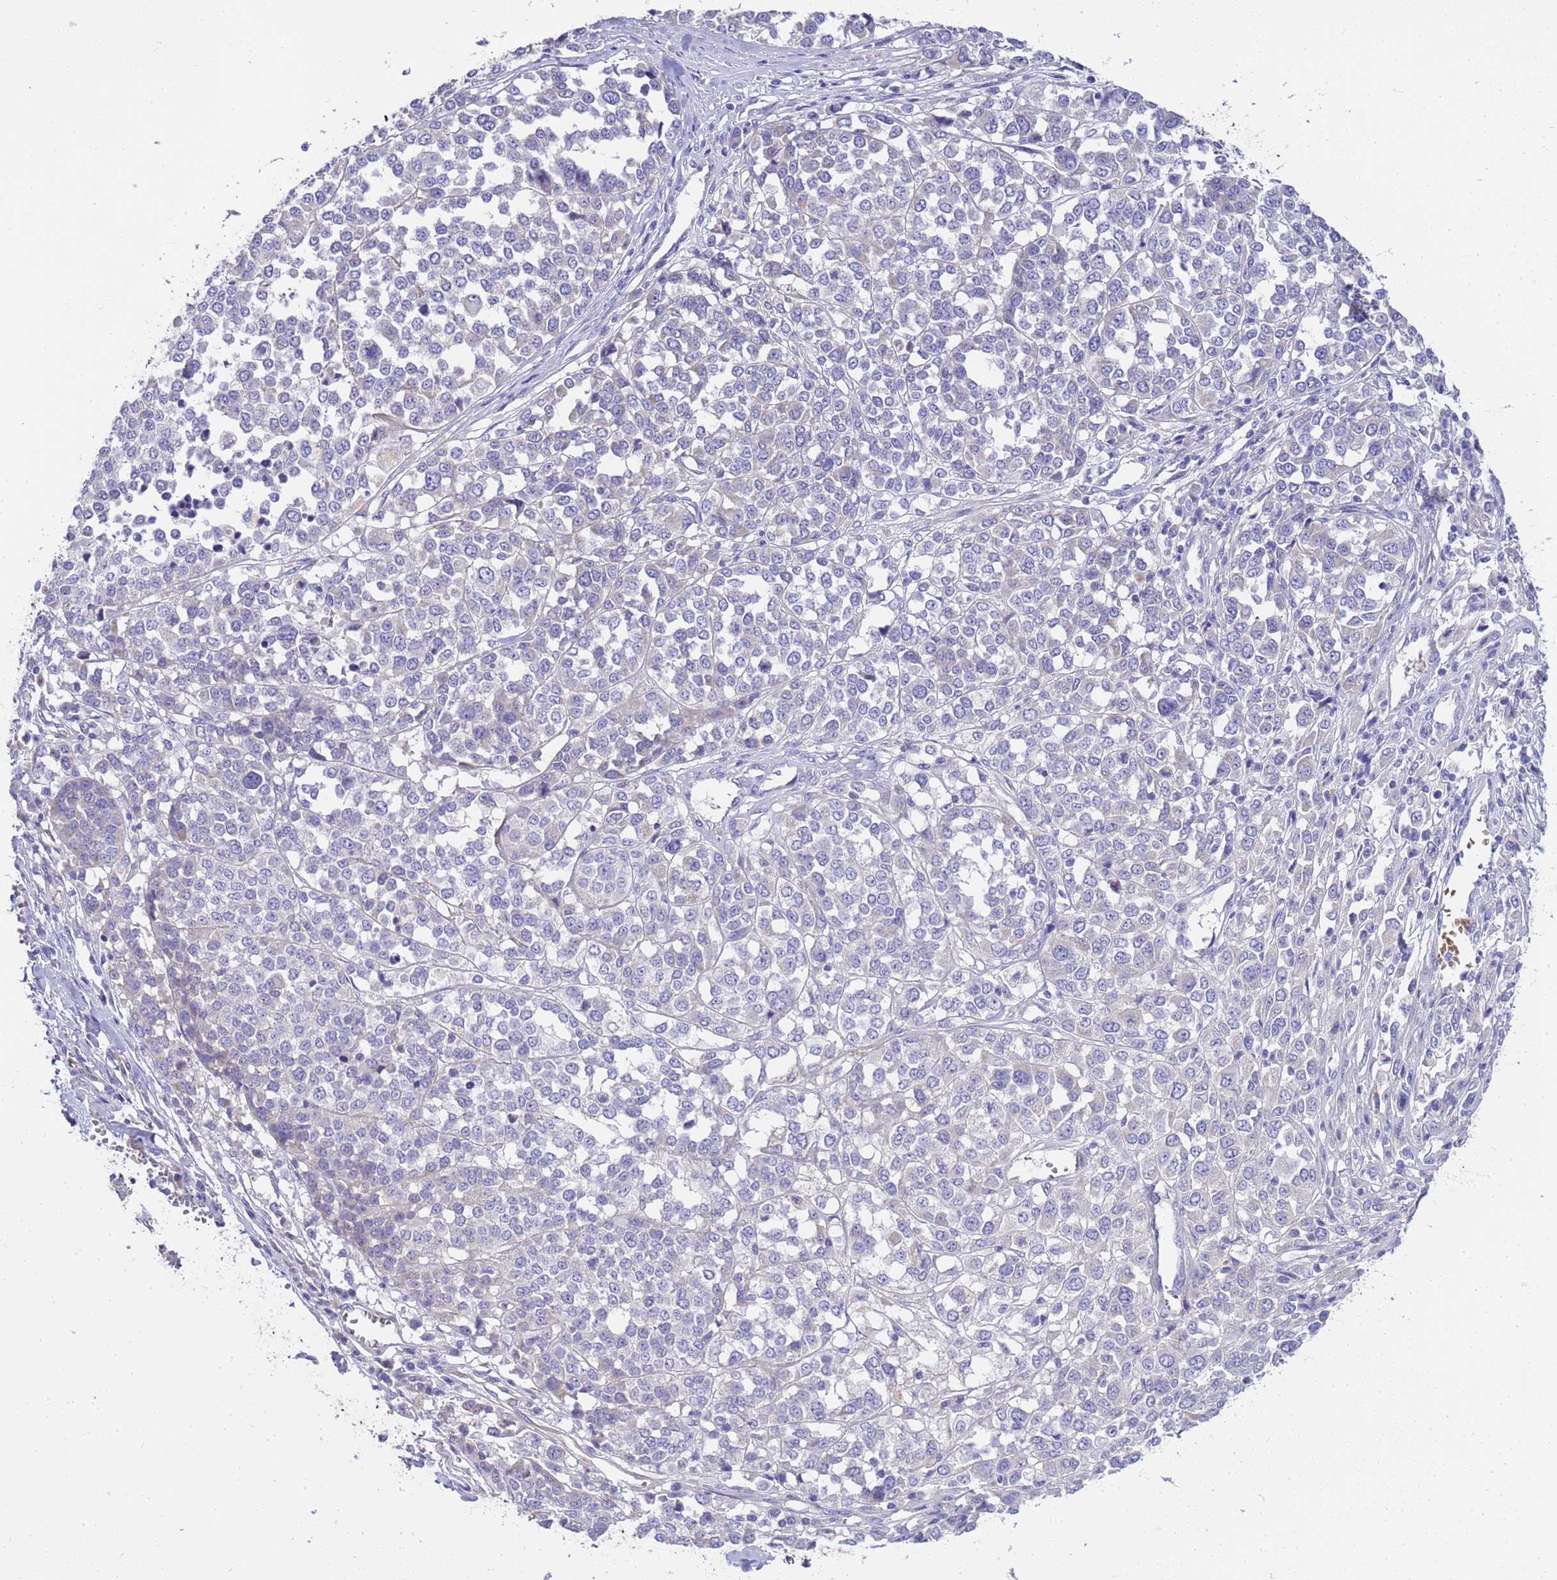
{"staining": {"intensity": "negative", "quantity": "none", "location": "none"}, "tissue": "melanoma", "cell_type": "Tumor cells", "image_type": "cancer", "snomed": [{"axis": "morphology", "description": "Malignant melanoma, Metastatic site"}, {"axis": "topography", "description": "Lymph node"}], "caption": "A high-resolution histopathology image shows immunohistochemistry (IHC) staining of melanoma, which exhibits no significant expression in tumor cells.", "gene": "RIPPLY2", "patient": {"sex": "male", "age": 44}}